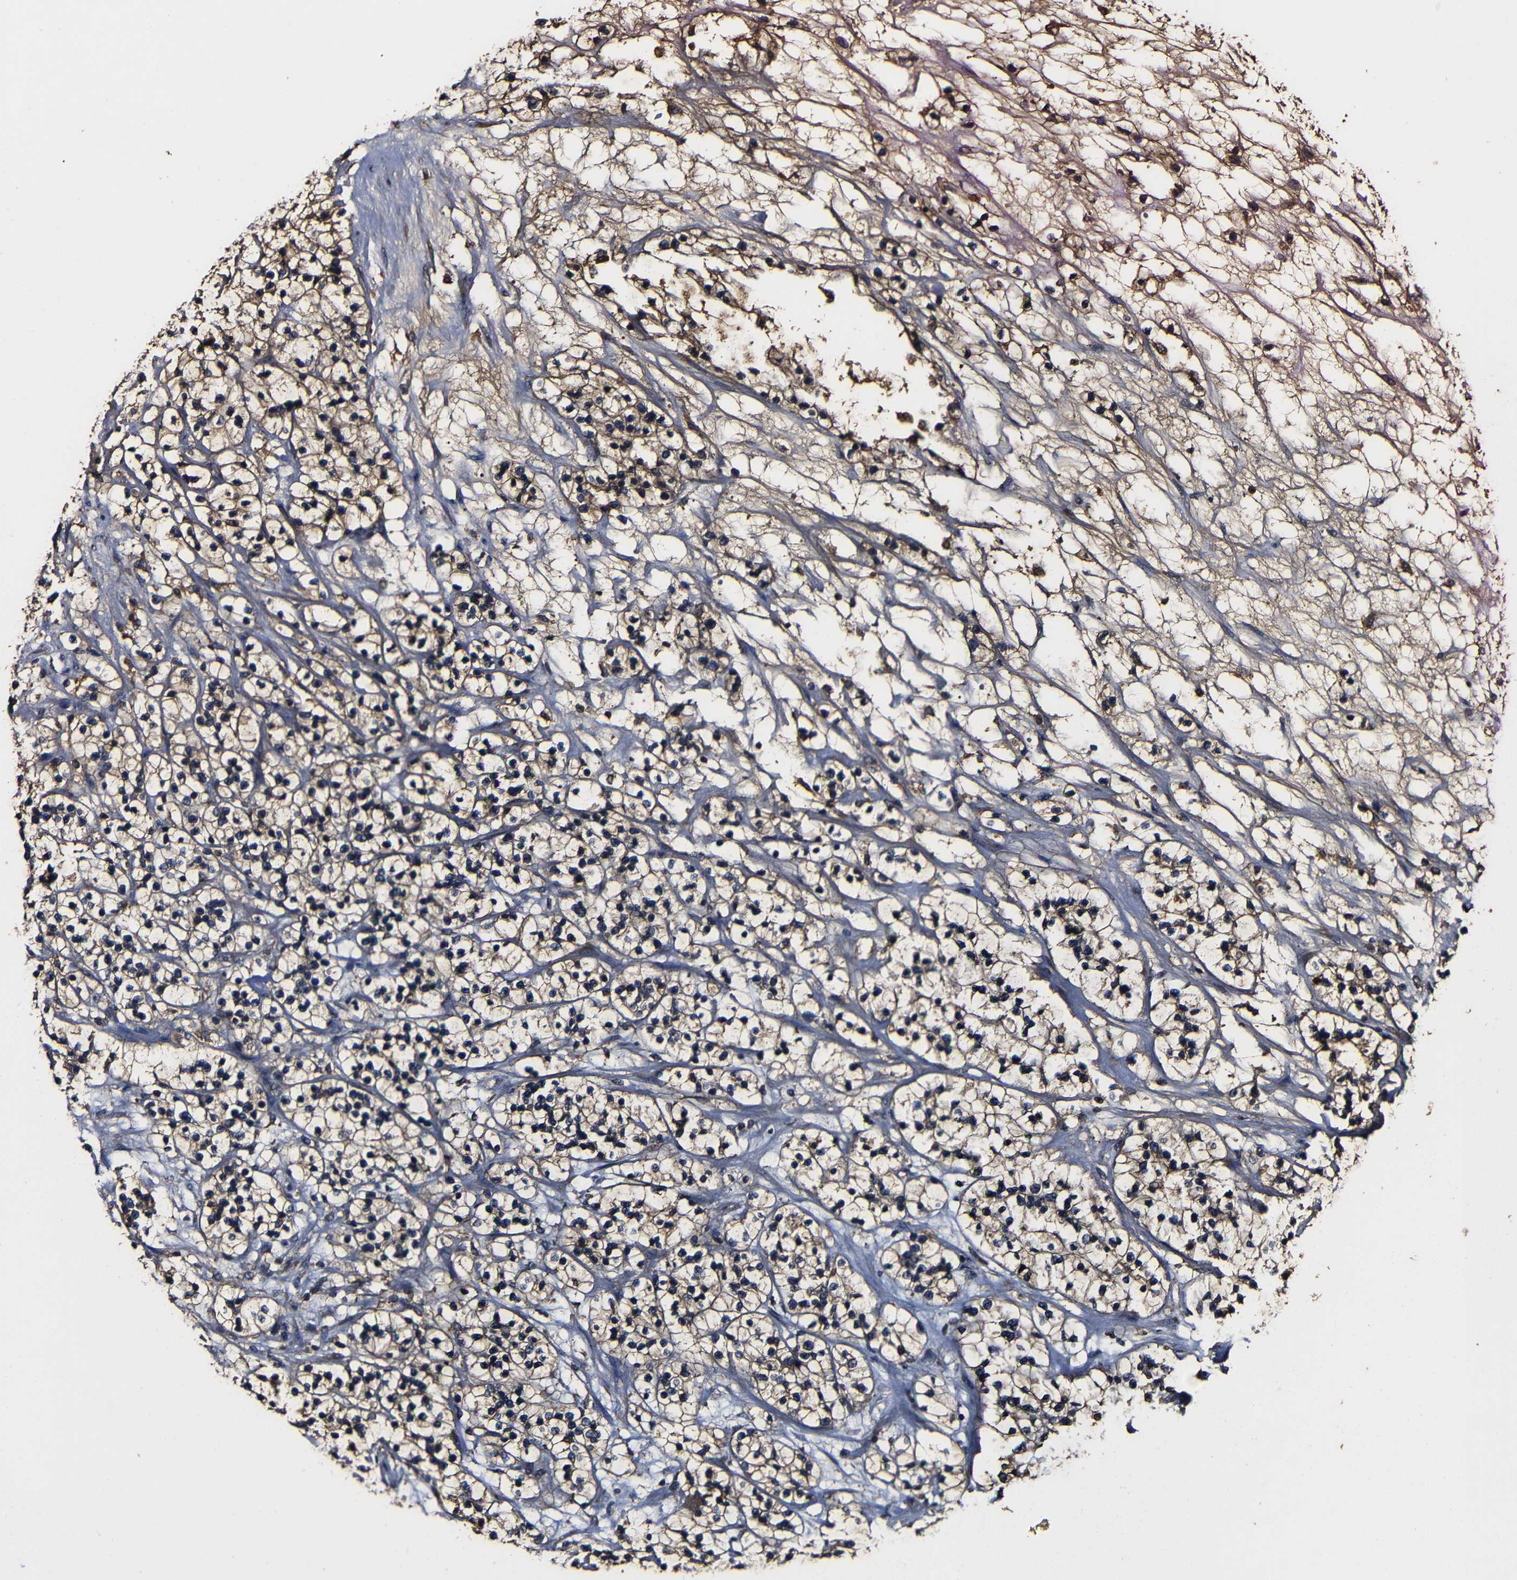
{"staining": {"intensity": "moderate", "quantity": ">75%", "location": "cytoplasmic/membranous,nuclear"}, "tissue": "renal cancer", "cell_type": "Tumor cells", "image_type": "cancer", "snomed": [{"axis": "morphology", "description": "Adenocarcinoma, NOS"}, {"axis": "topography", "description": "Kidney"}], "caption": "Immunohistochemistry (IHC) (DAB (3,3'-diaminobenzidine)) staining of human renal cancer (adenocarcinoma) demonstrates moderate cytoplasmic/membranous and nuclear protein positivity in approximately >75% of tumor cells.", "gene": "MSN", "patient": {"sex": "female", "age": 57}}